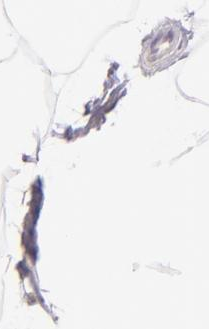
{"staining": {"intensity": "negative", "quantity": "none", "location": "none"}, "tissue": "adipose tissue", "cell_type": "Adipocytes", "image_type": "normal", "snomed": [{"axis": "morphology", "description": "Normal tissue, NOS"}, {"axis": "morphology", "description": "Duct carcinoma"}, {"axis": "topography", "description": "Breast"}, {"axis": "topography", "description": "Adipose tissue"}], "caption": "Immunohistochemical staining of benign human adipose tissue demonstrates no significant expression in adipocytes. (DAB immunohistochemistry (IHC) with hematoxylin counter stain).", "gene": "HSPH1", "patient": {"sex": "female", "age": 37}}